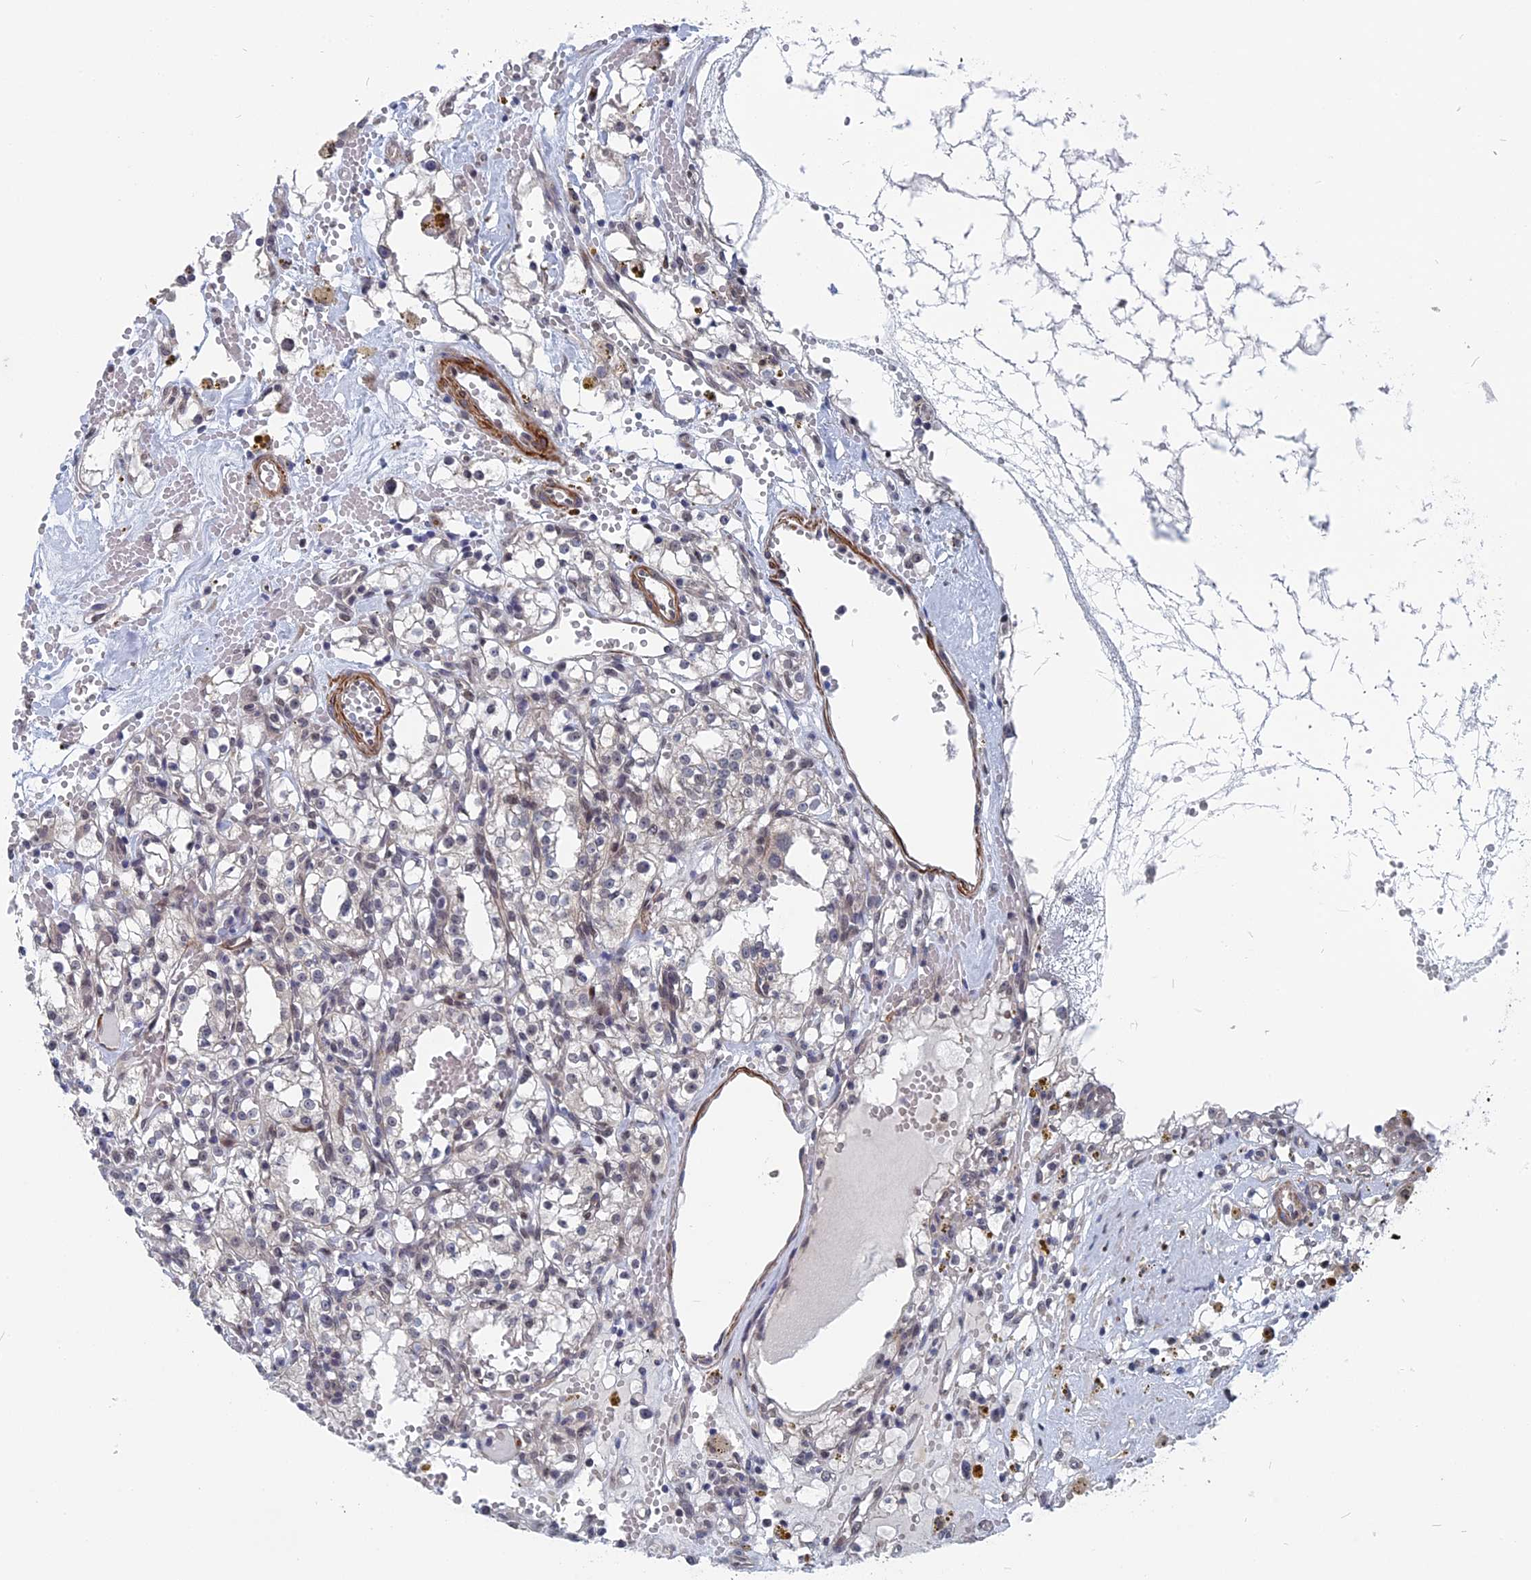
{"staining": {"intensity": "negative", "quantity": "none", "location": "none"}, "tissue": "renal cancer", "cell_type": "Tumor cells", "image_type": "cancer", "snomed": [{"axis": "morphology", "description": "Adenocarcinoma, NOS"}, {"axis": "topography", "description": "Kidney"}], "caption": "Immunohistochemistry of human renal adenocarcinoma demonstrates no expression in tumor cells. (Stains: DAB immunohistochemistry (IHC) with hematoxylin counter stain, Microscopy: brightfield microscopy at high magnification).", "gene": "MTRF1", "patient": {"sex": "male", "age": 56}}